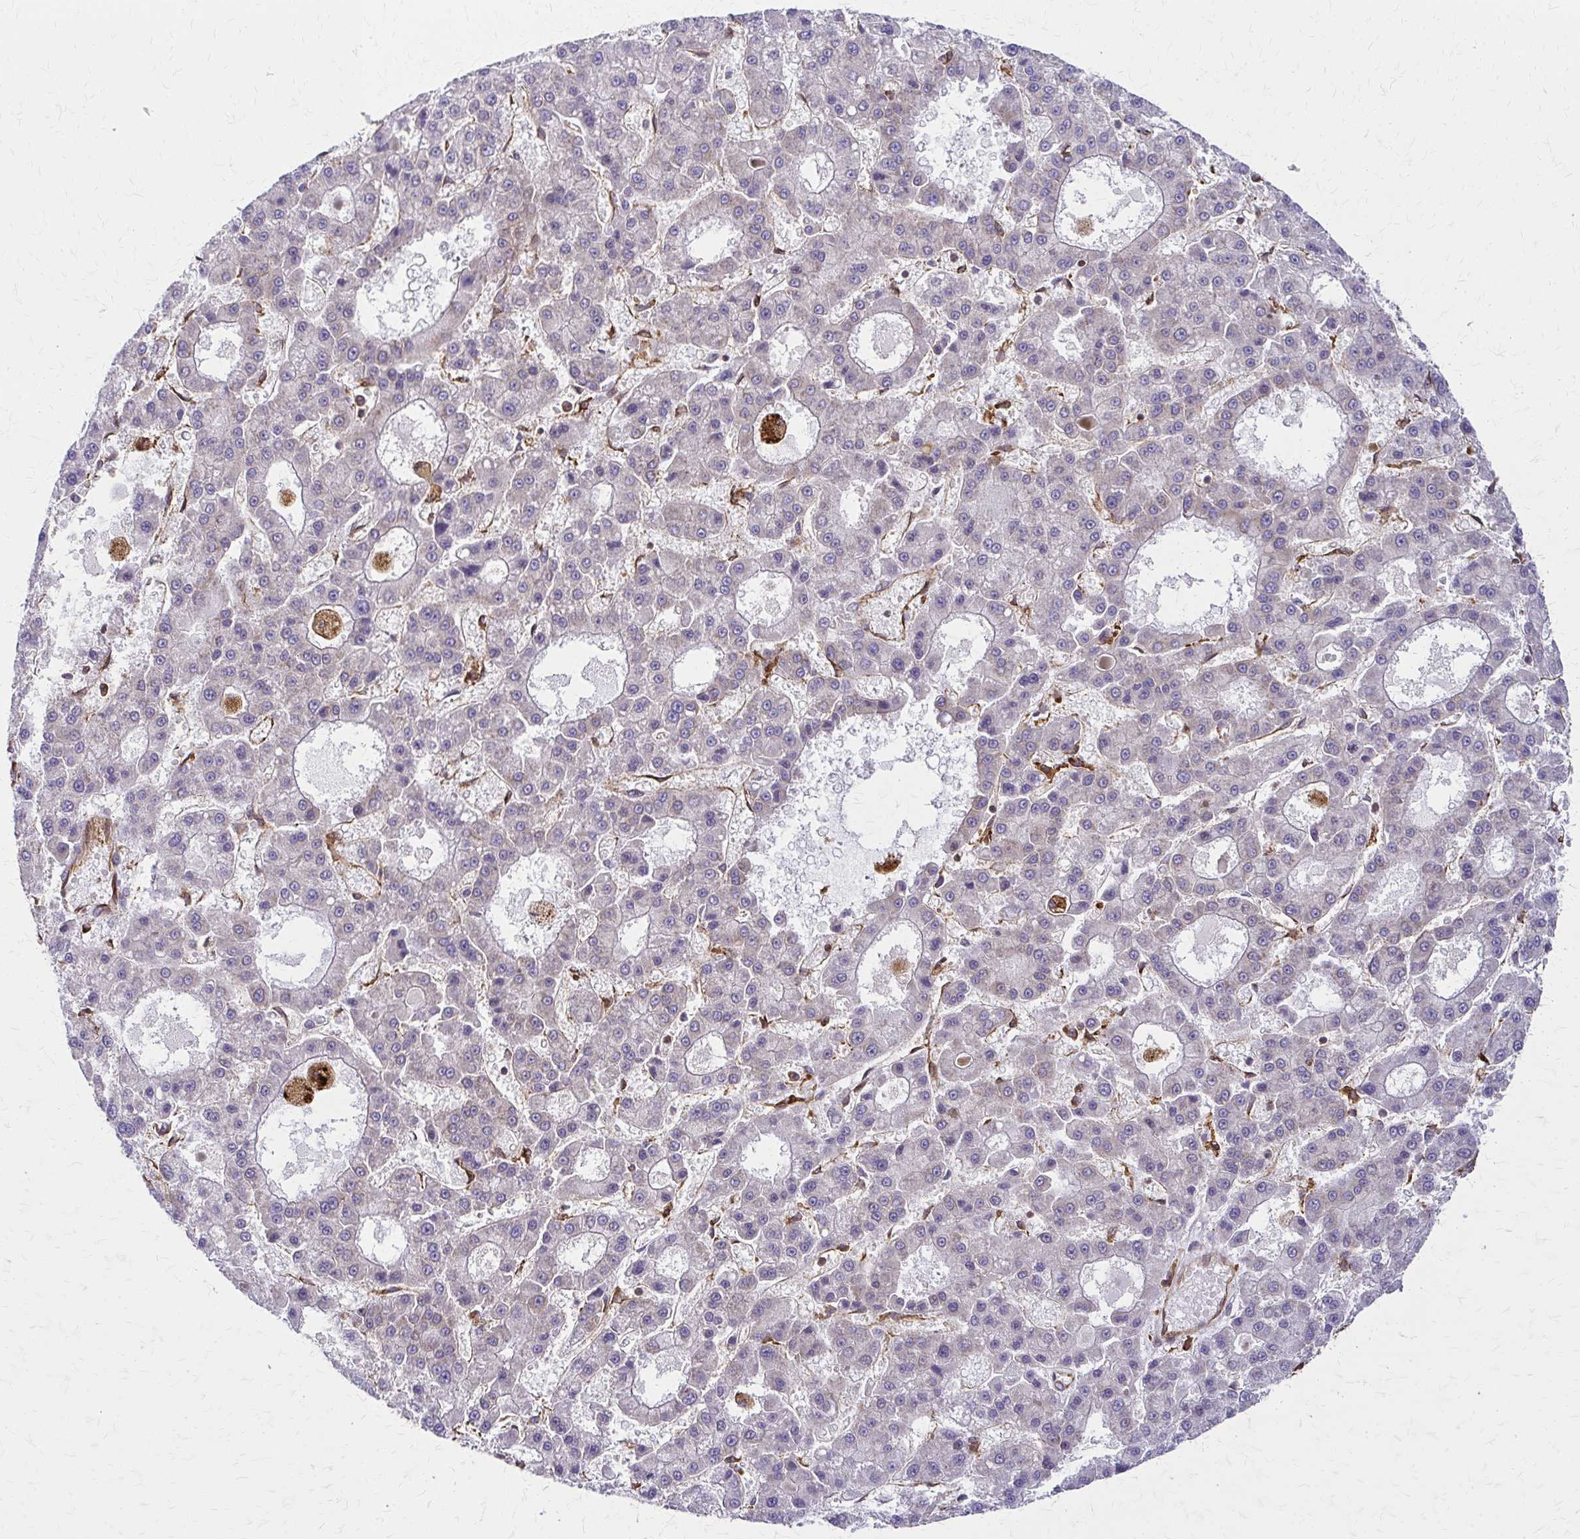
{"staining": {"intensity": "negative", "quantity": "none", "location": "none"}, "tissue": "liver cancer", "cell_type": "Tumor cells", "image_type": "cancer", "snomed": [{"axis": "morphology", "description": "Carcinoma, Hepatocellular, NOS"}, {"axis": "topography", "description": "Liver"}], "caption": "DAB (3,3'-diaminobenzidine) immunohistochemical staining of human liver cancer demonstrates no significant staining in tumor cells.", "gene": "WASF2", "patient": {"sex": "male", "age": 70}}